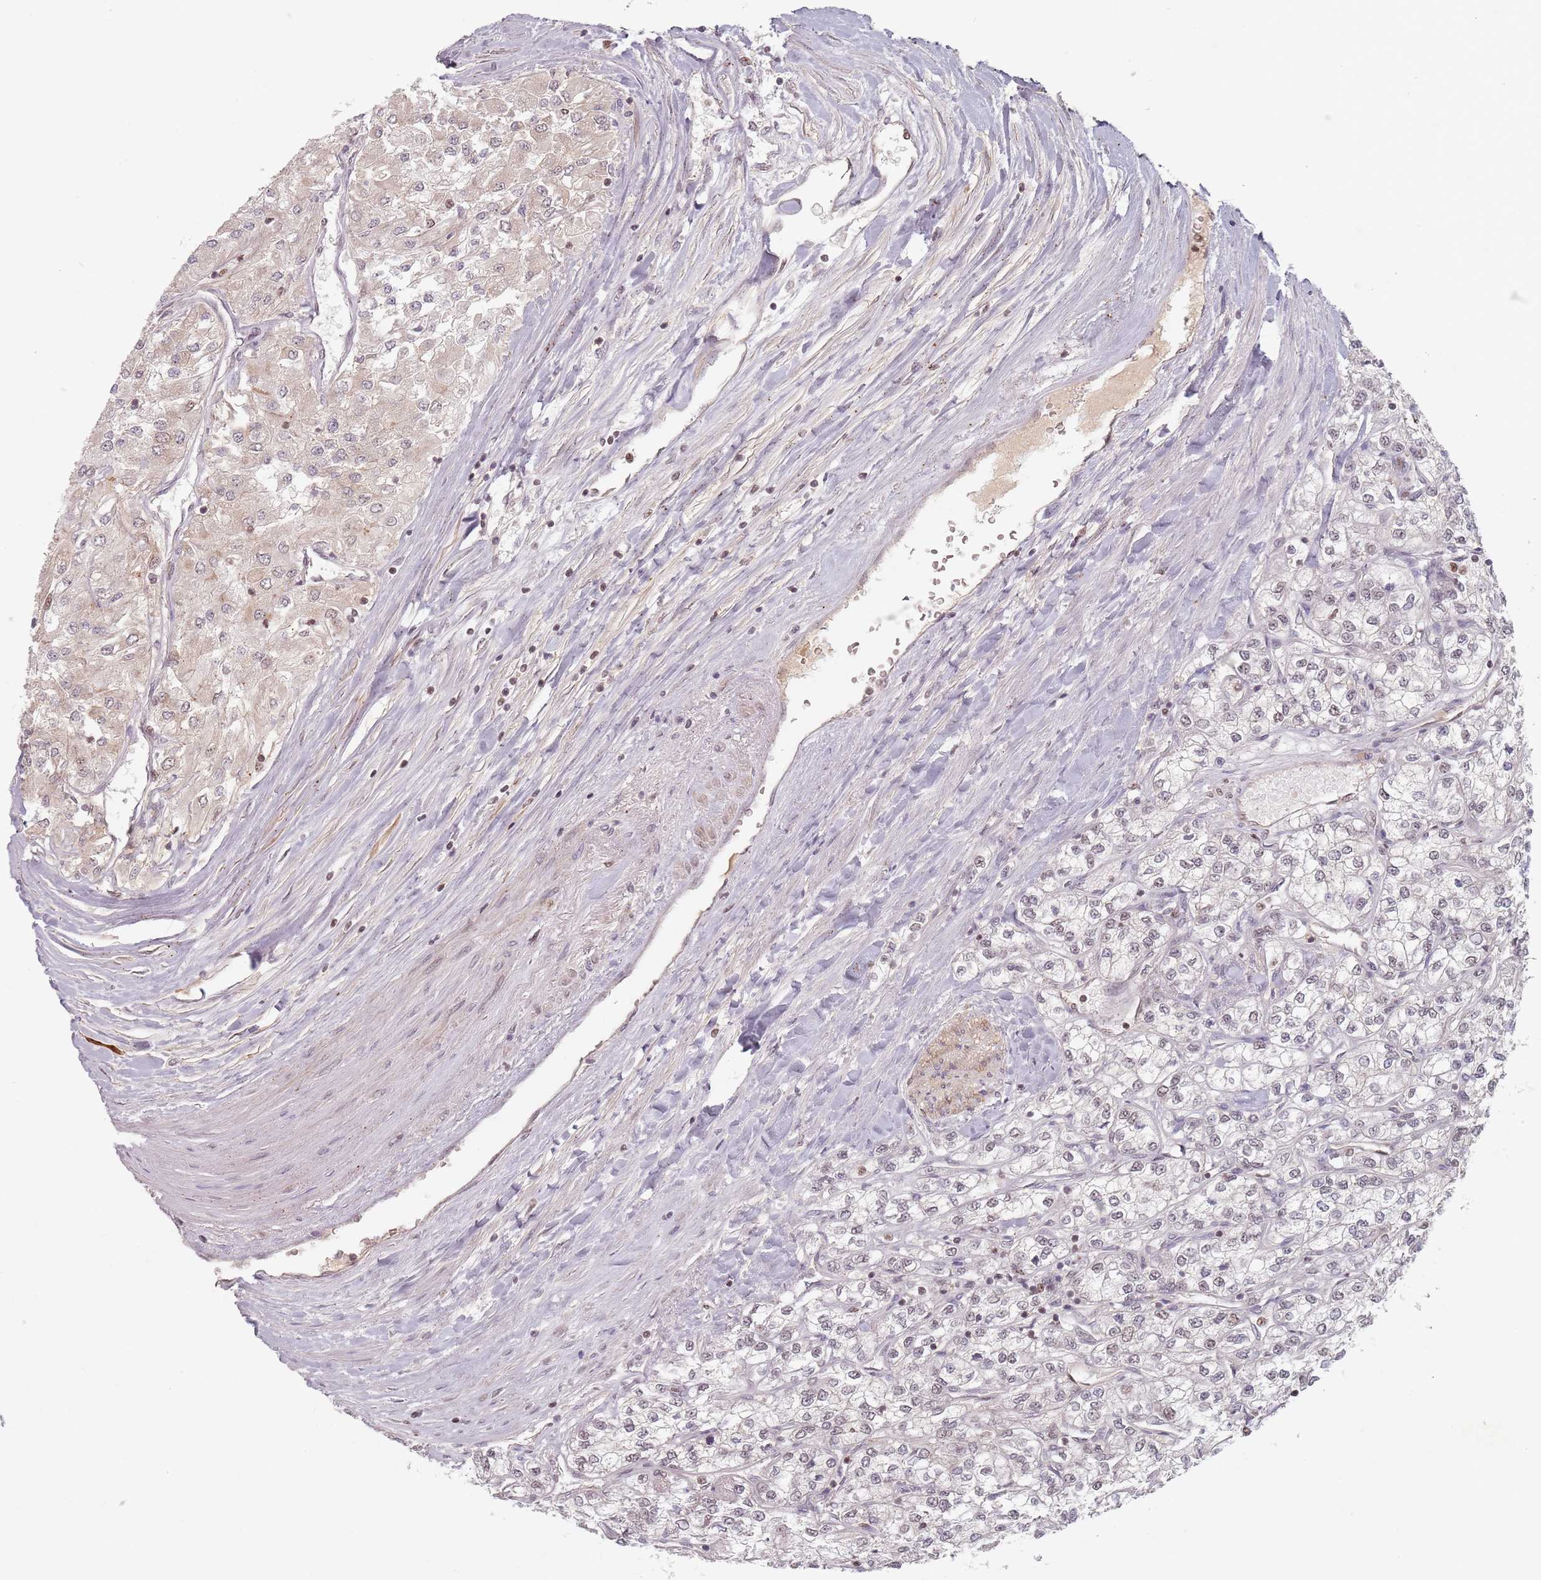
{"staining": {"intensity": "weak", "quantity": "25%-75%", "location": "nuclear"}, "tissue": "renal cancer", "cell_type": "Tumor cells", "image_type": "cancer", "snomed": [{"axis": "morphology", "description": "Adenocarcinoma, NOS"}, {"axis": "topography", "description": "Kidney"}], "caption": "Immunohistochemical staining of renal cancer (adenocarcinoma) displays low levels of weak nuclear protein expression in about 25%-75% of tumor cells.", "gene": "NUP50", "patient": {"sex": "male", "age": 80}}